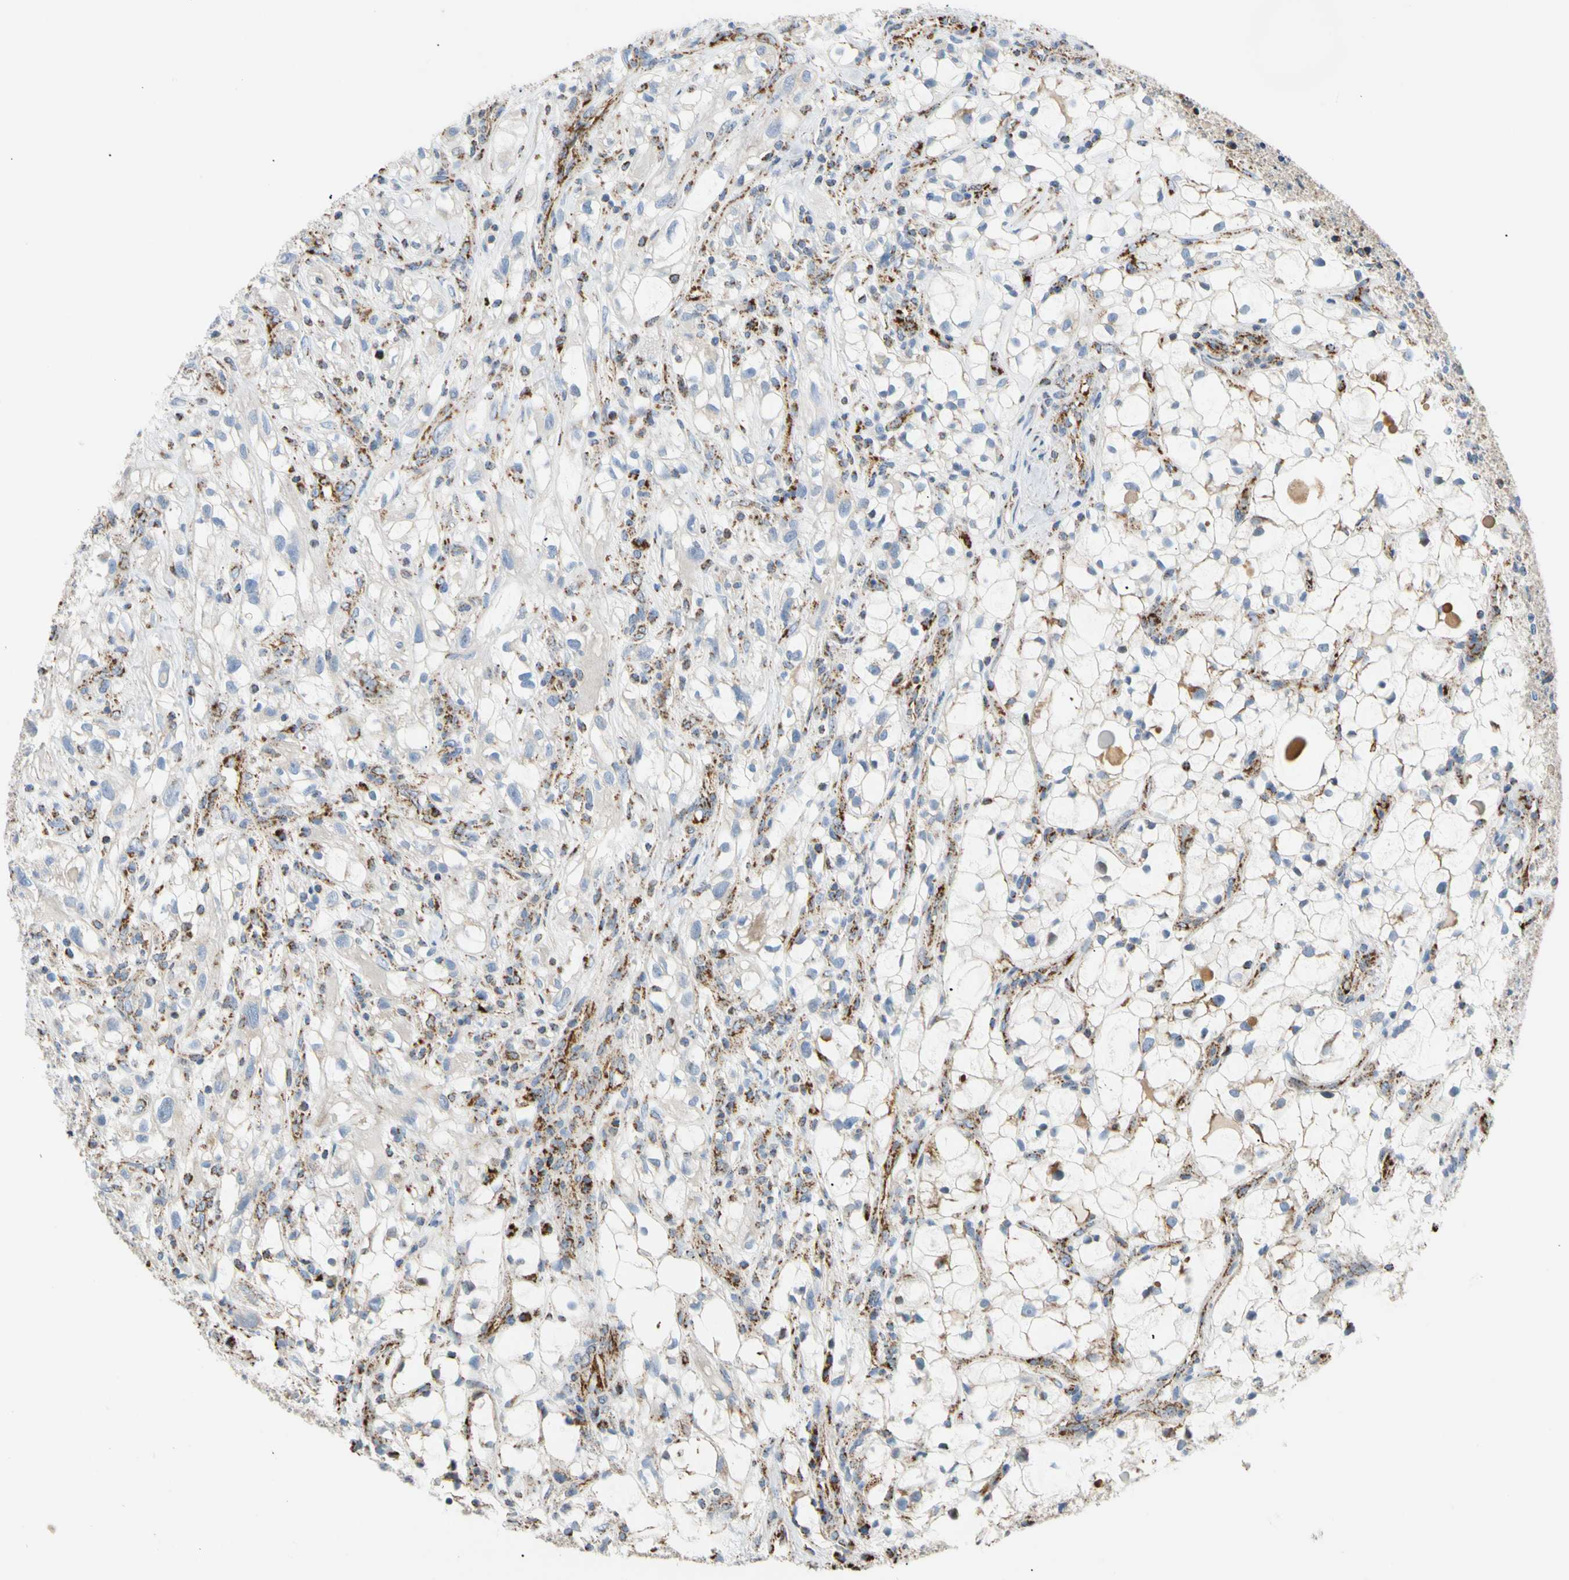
{"staining": {"intensity": "negative", "quantity": "none", "location": "none"}, "tissue": "renal cancer", "cell_type": "Tumor cells", "image_type": "cancer", "snomed": [{"axis": "morphology", "description": "Adenocarcinoma, NOS"}, {"axis": "topography", "description": "Kidney"}], "caption": "Immunohistochemistry micrograph of neoplastic tissue: human renal cancer stained with DAB (3,3'-diaminobenzidine) demonstrates no significant protein expression in tumor cells.", "gene": "ACAT1", "patient": {"sex": "female", "age": 60}}